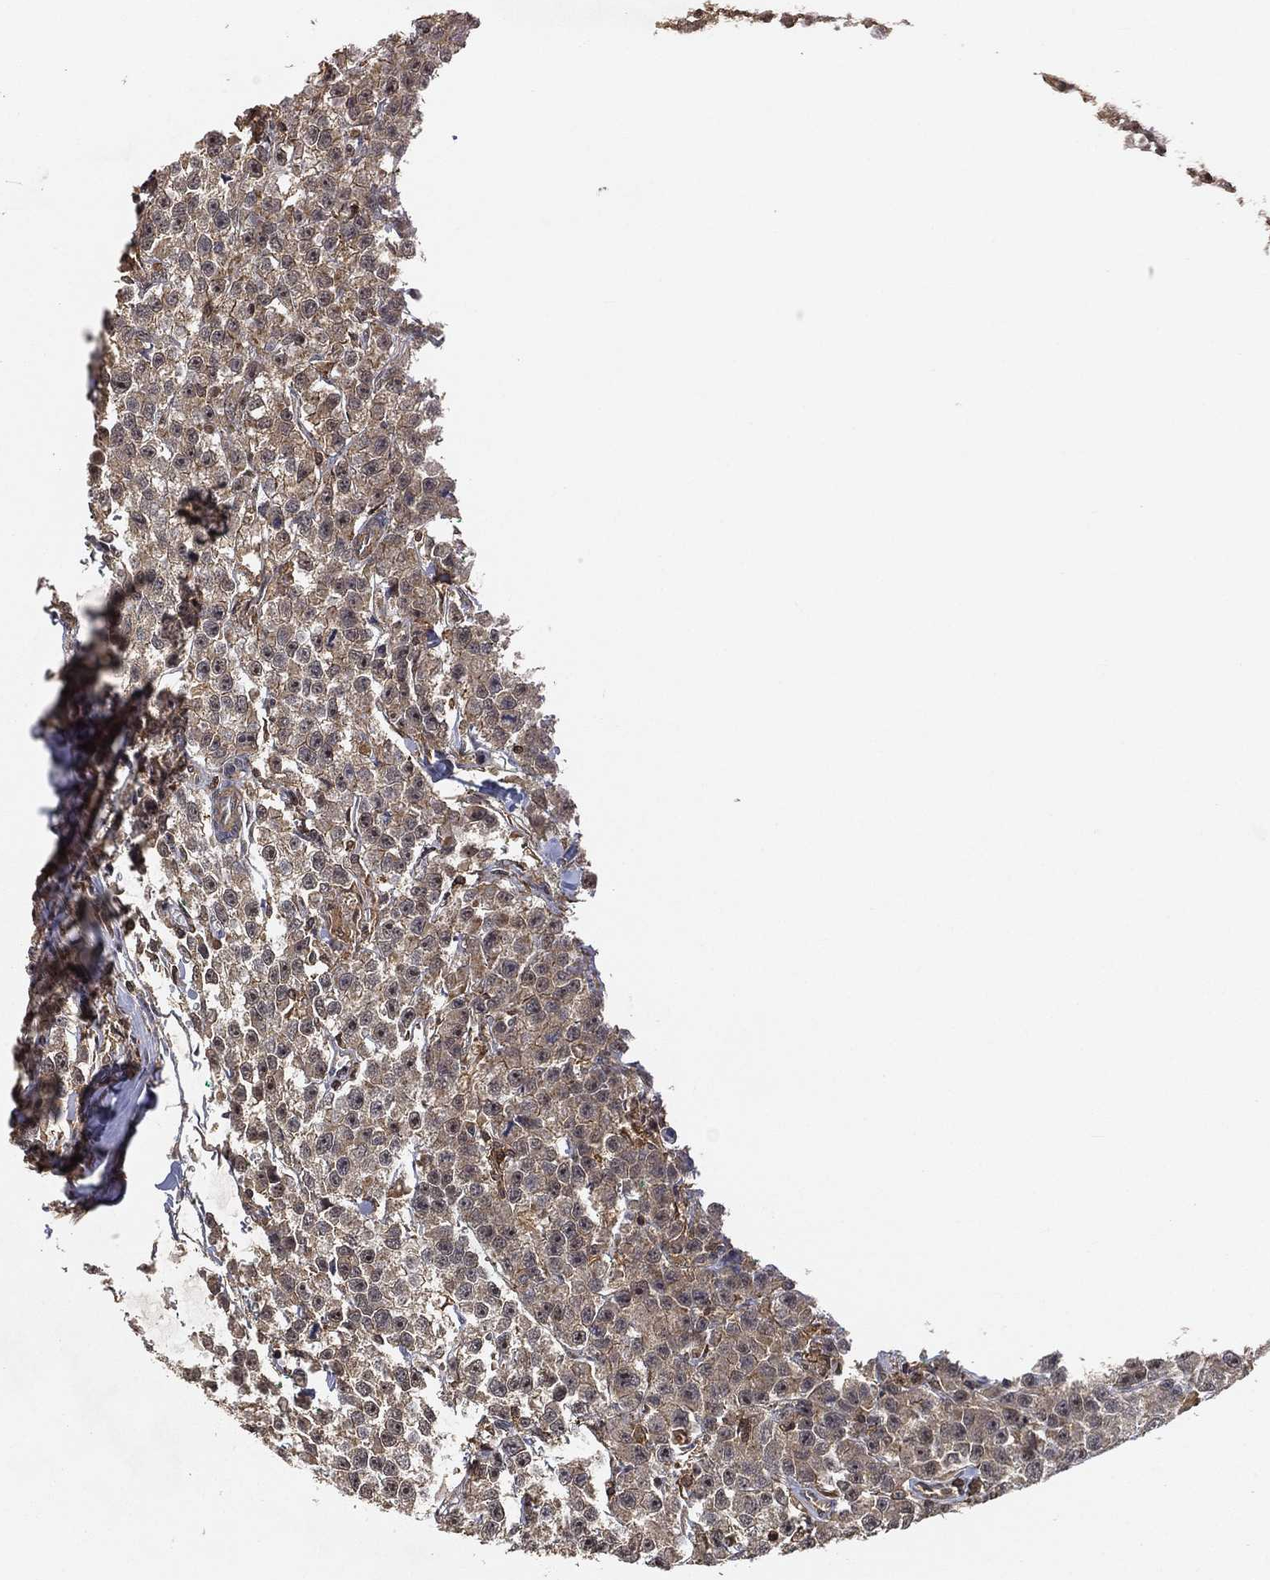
{"staining": {"intensity": "negative", "quantity": "none", "location": "none"}, "tissue": "testis cancer", "cell_type": "Tumor cells", "image_type": "cancer", "snomed": [{"axis": "morphology", "description": "Seminoma, NOS"}, {"axis": "topography", "description": "Testis"}], "caption": "Tumor cells show no significant protein staining in testis cancer.", "gene": "CRYL1", "patient": {"sex": "male", "age": 59}}